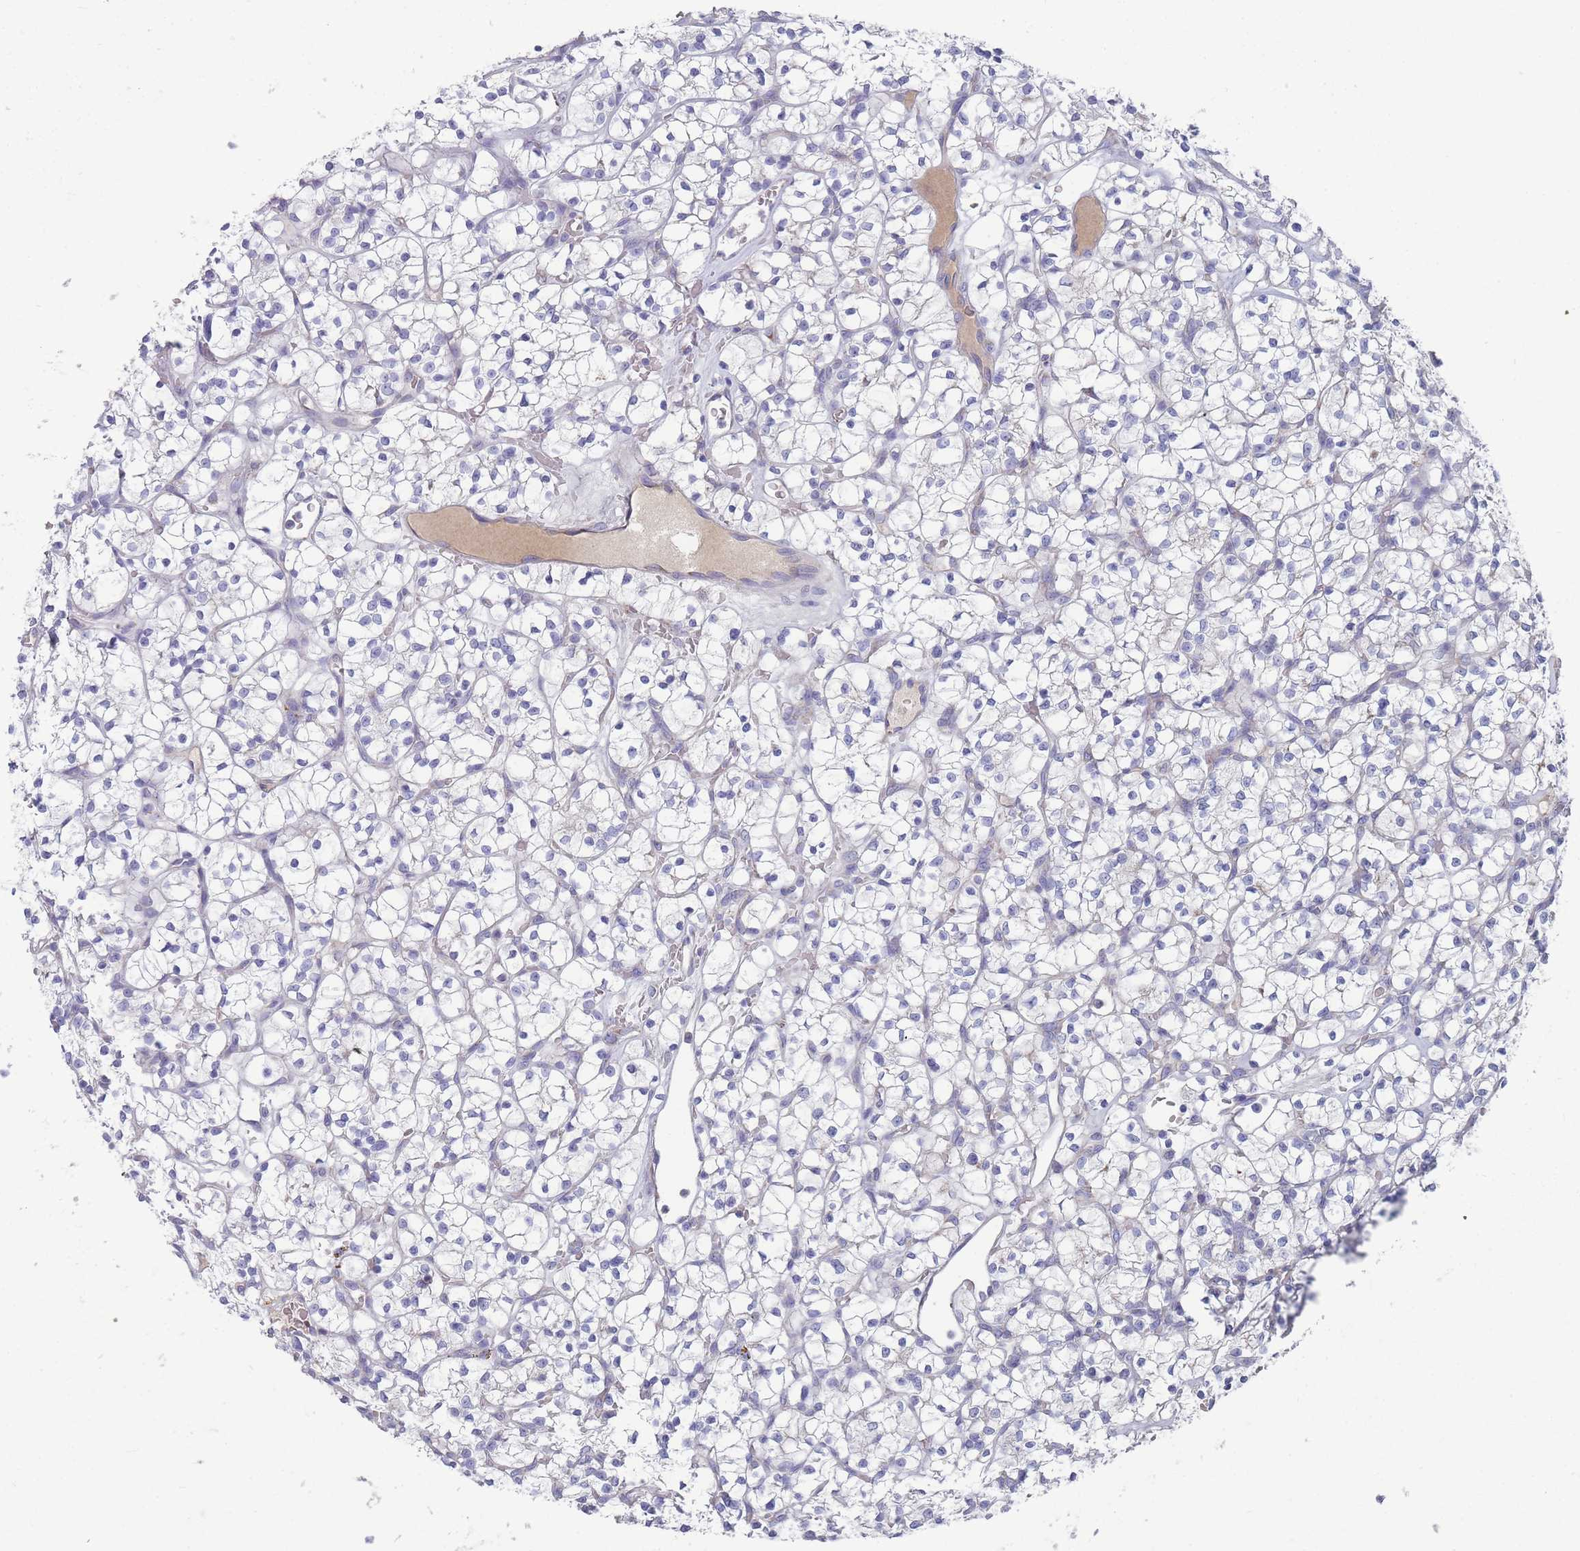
{"staining": {"intensity": "negative", "quantity": "none", "location": "none"}, "tissue": "renal cancer", "cell_type": "Tumor cells", "image_type": "cancer", "snomed": [{"axis": "morphology", "description": "Adenocarcinoma, NOS"}, {"axis": "topography", "description": "Kidney"}], "caption": "High power microscopy micrograph of an IHC micrograph of renal cancer, revealing no significant positivity in tumor cells. Nuclei are stained in blue.", "gene": "MRPS14", "patient": {"sex": "female", "age": 64}}